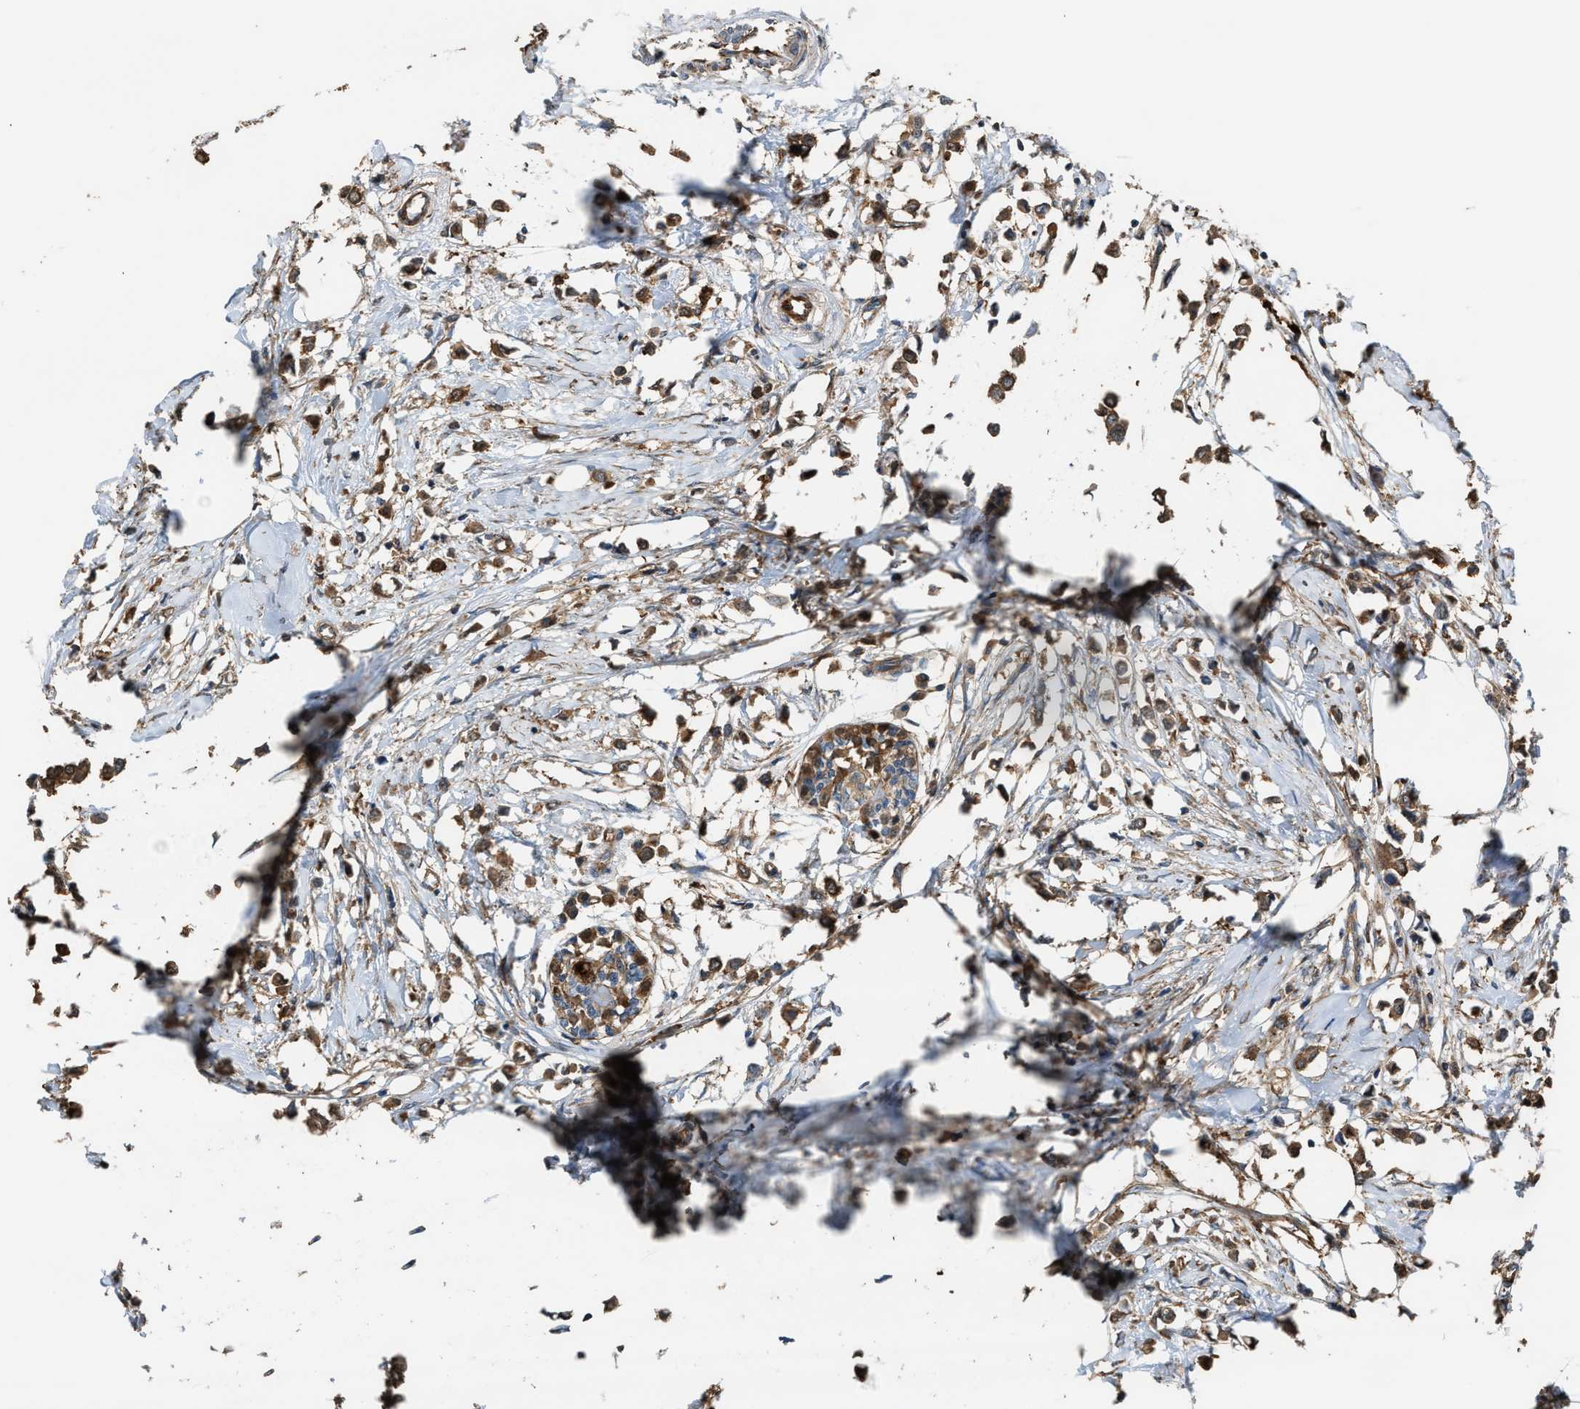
{"staining": {"intensity": "moderate", "quantity": ">75%", "location": "cytoplasmic/membranous"}, "tissue": "breast cancer", "cell_type": "Tumor cells", "image_type": "cancer", "snomed": [{"axis": "morphology", "description": "Lobular carcinoma"}, {"axis": "topography", "description": "Breast"}], "caption": "The micrograph displays a brown stain indicating the presence of a protein in the cytoplasmic/membranous of tumor cells in lobular carcinoma (breast).", "gene": "ATIC", "patient": {"sex": "female", "age": 51}}